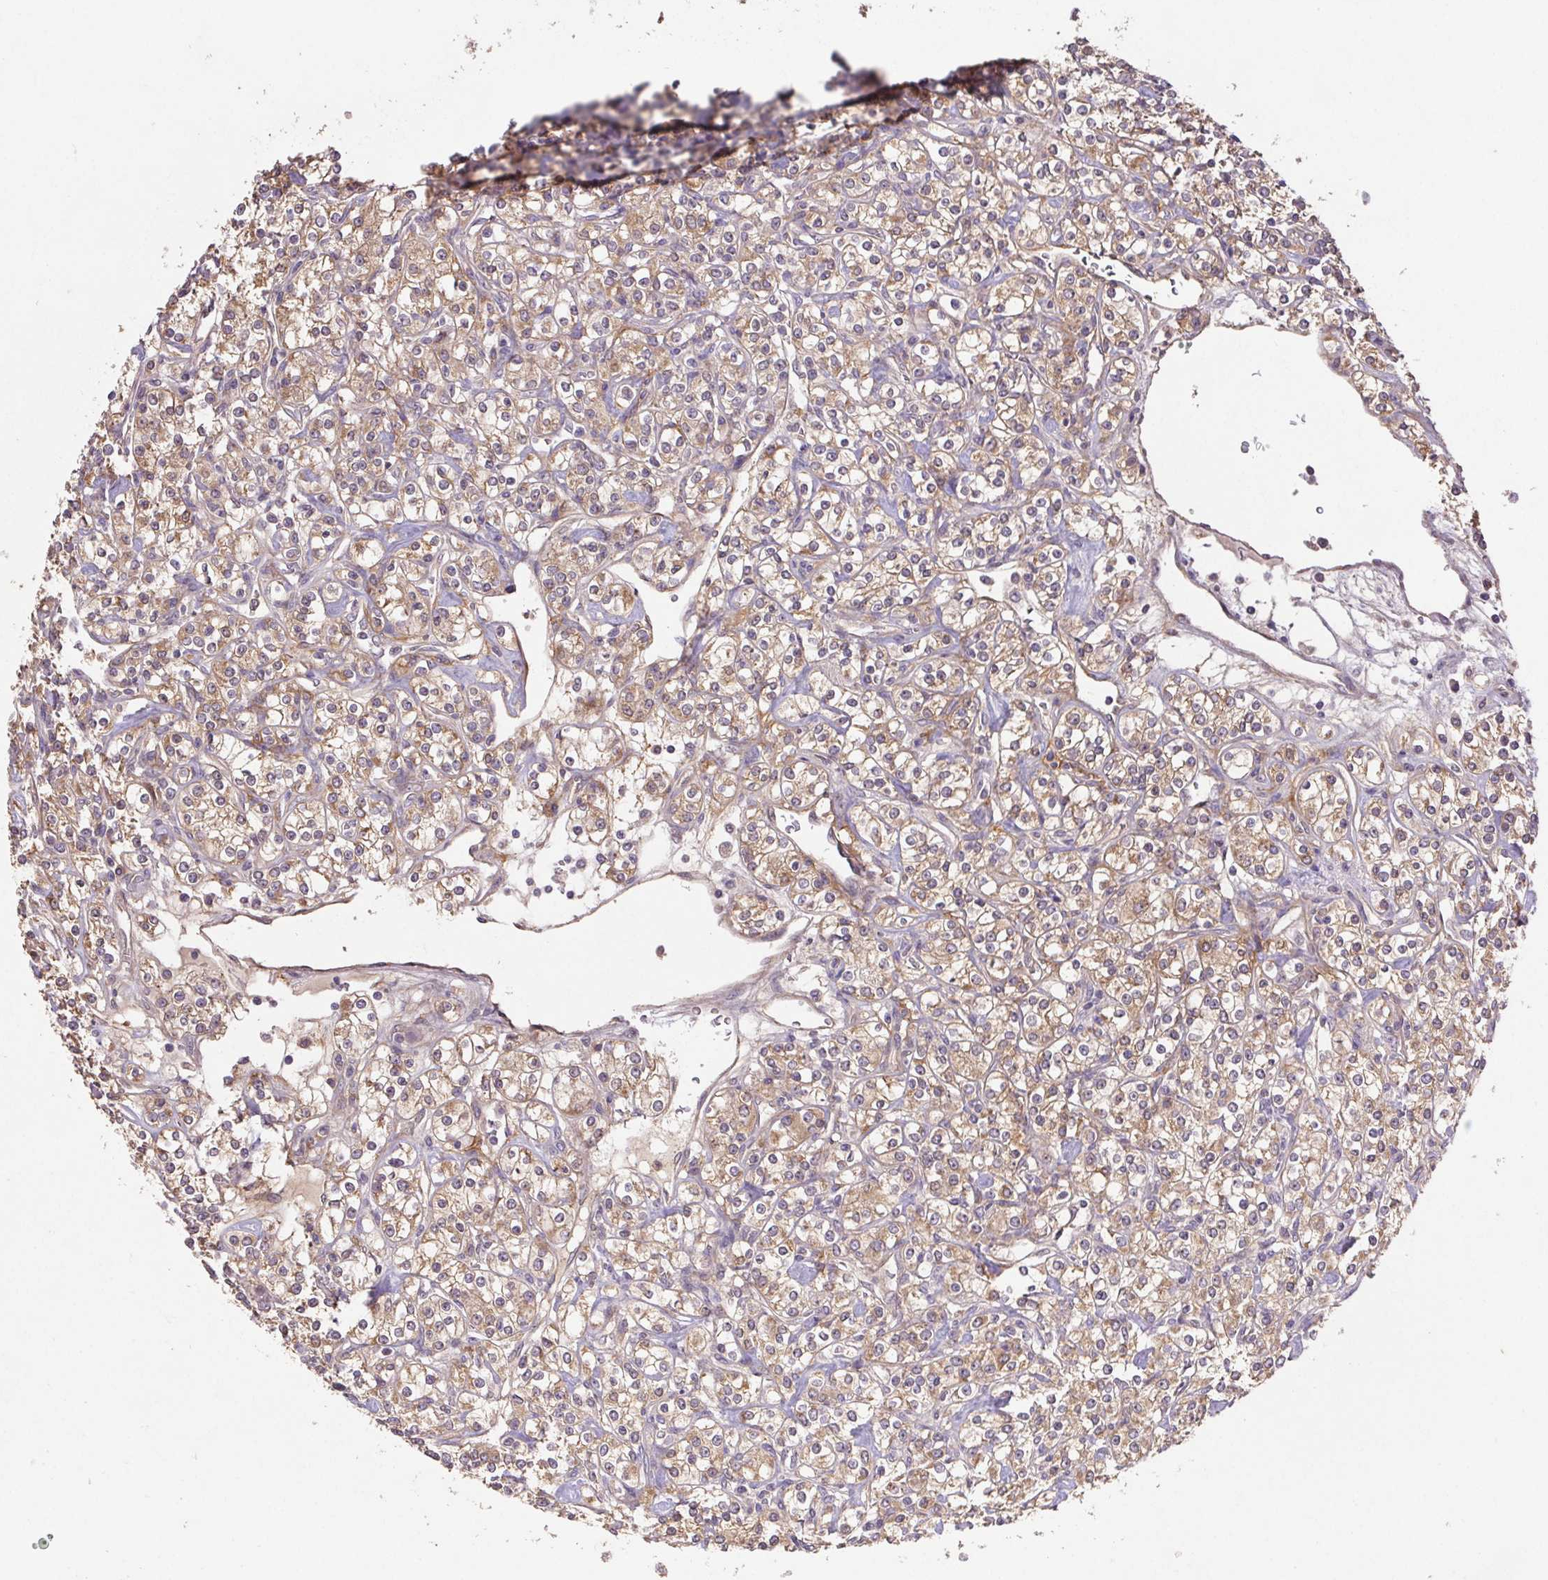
{"staining": {"intensity": "moderate", "quantity": ">75%", "location": "cytoplasmic/membranous,nuclear"}, "tissue": "renal cancer", "cell_type": "Tumor cells", "image_type": "cancer", "snomed": [{"axis": "morphology", "description": "Adenocarcinoma, NOS"}, {"axis": "topography", "description": "Kidney"}], "caption": "This is an image of immunohistochemistry (IHC) staining of adenocarcinoma (renal), which shows moderate staining in the cytoplasmic/membranous and nuclear of tumor cells.", "gene": "RAB11A", "patient": {"sex": "male", "age": 77}}